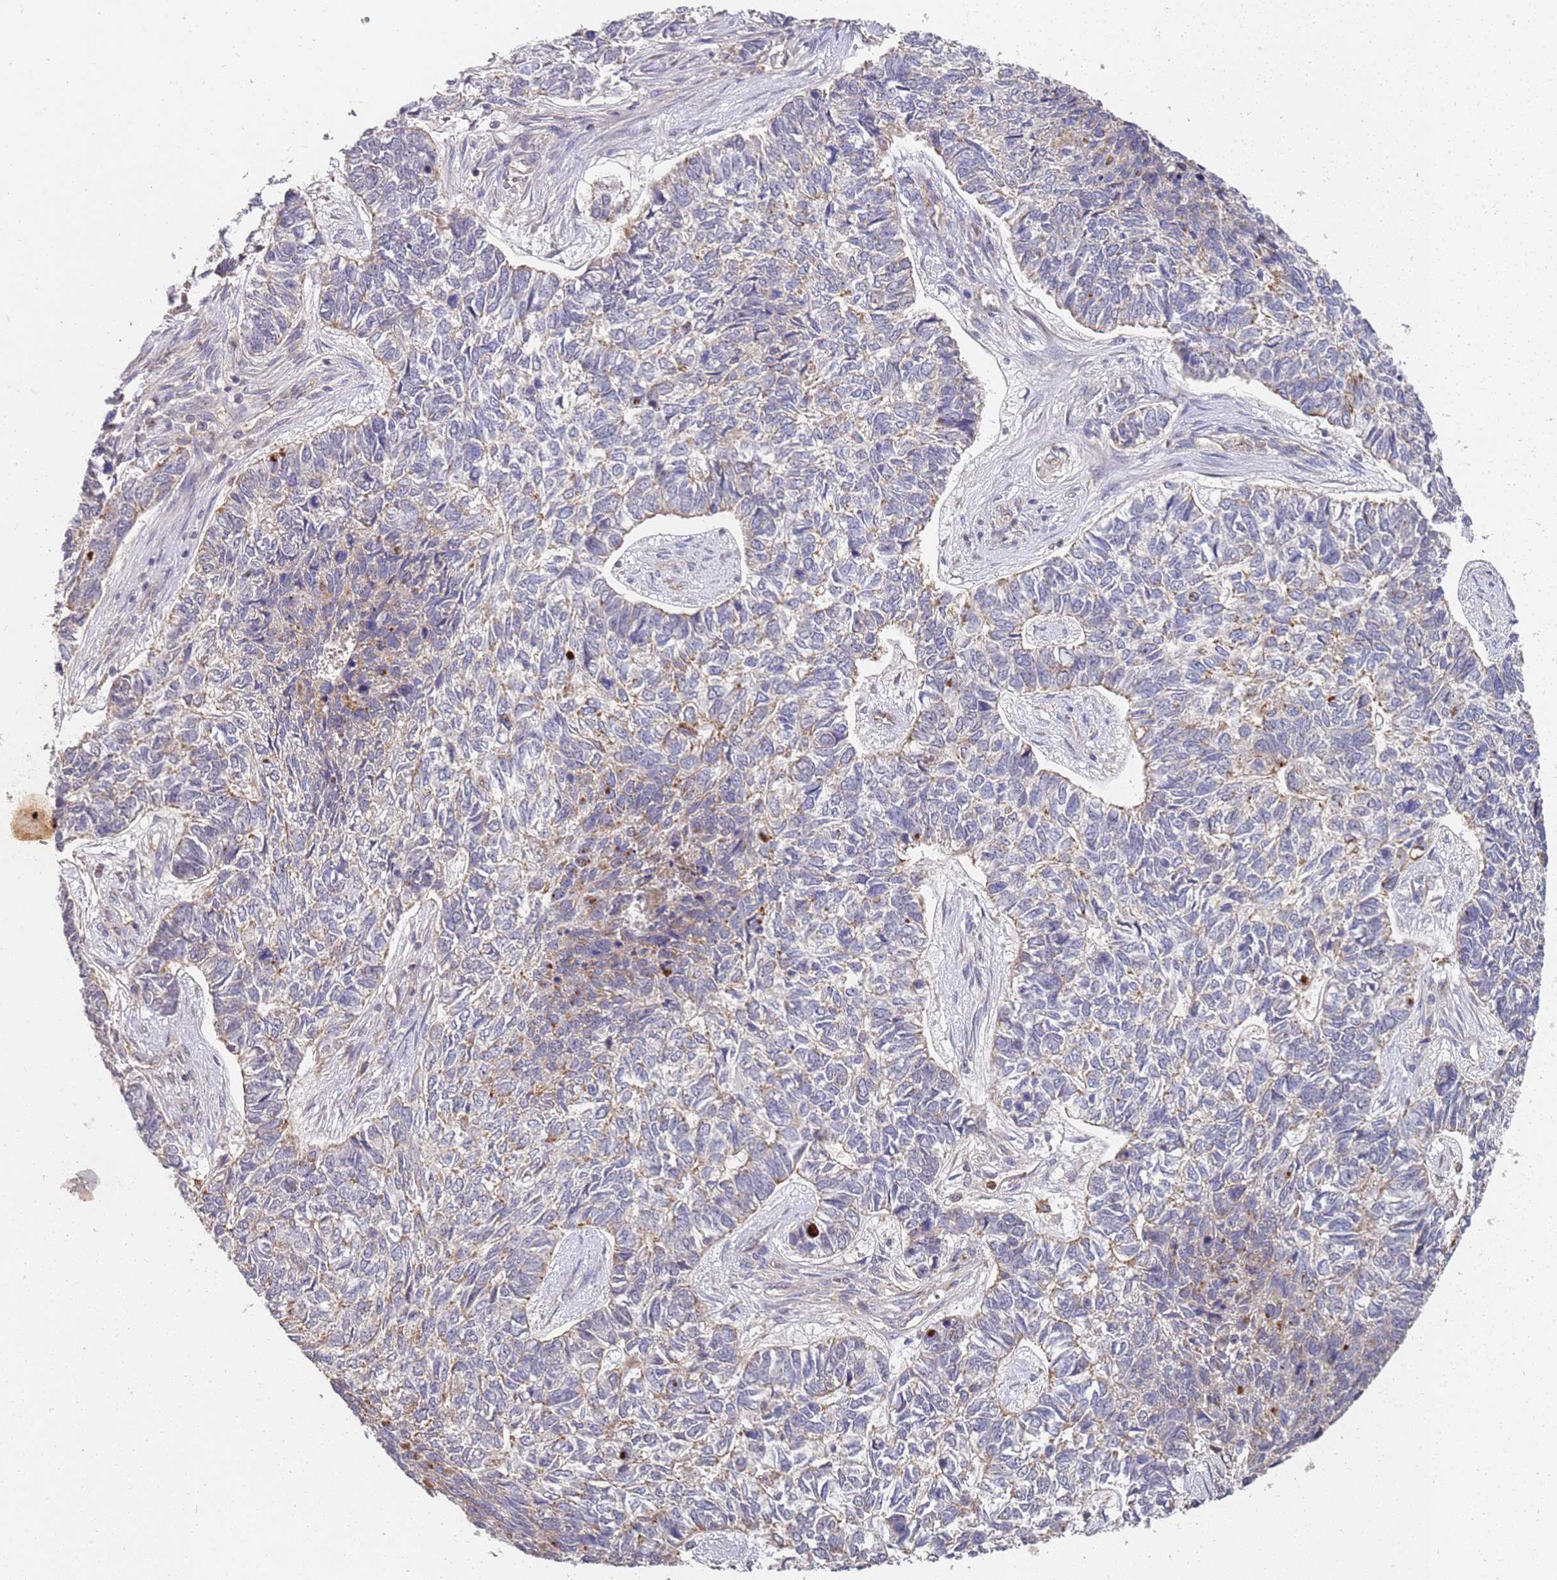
{"staining": {"intensity": "moderate", "quantity": "<25%", "location": "cytoplasmic/membranous"}, "tissue": "skin cancer", "cell_type": "Tumor cells", "image_type": "cancer", "snomed": [{"axis": "morphology", "description": "Basal cell carcinoma"}, {"axis": "topography", "description": "Skin"}], "caption": "Protein staining shows moderate cytoplasmic/membranous expression in about <25% of tumor cells in skin cancer (basal cell carcinoma). (IHC, brightfield microscopy, high magnification).", "gene": "ABCB6", "patient": {"sex": "female", "age": 65}}